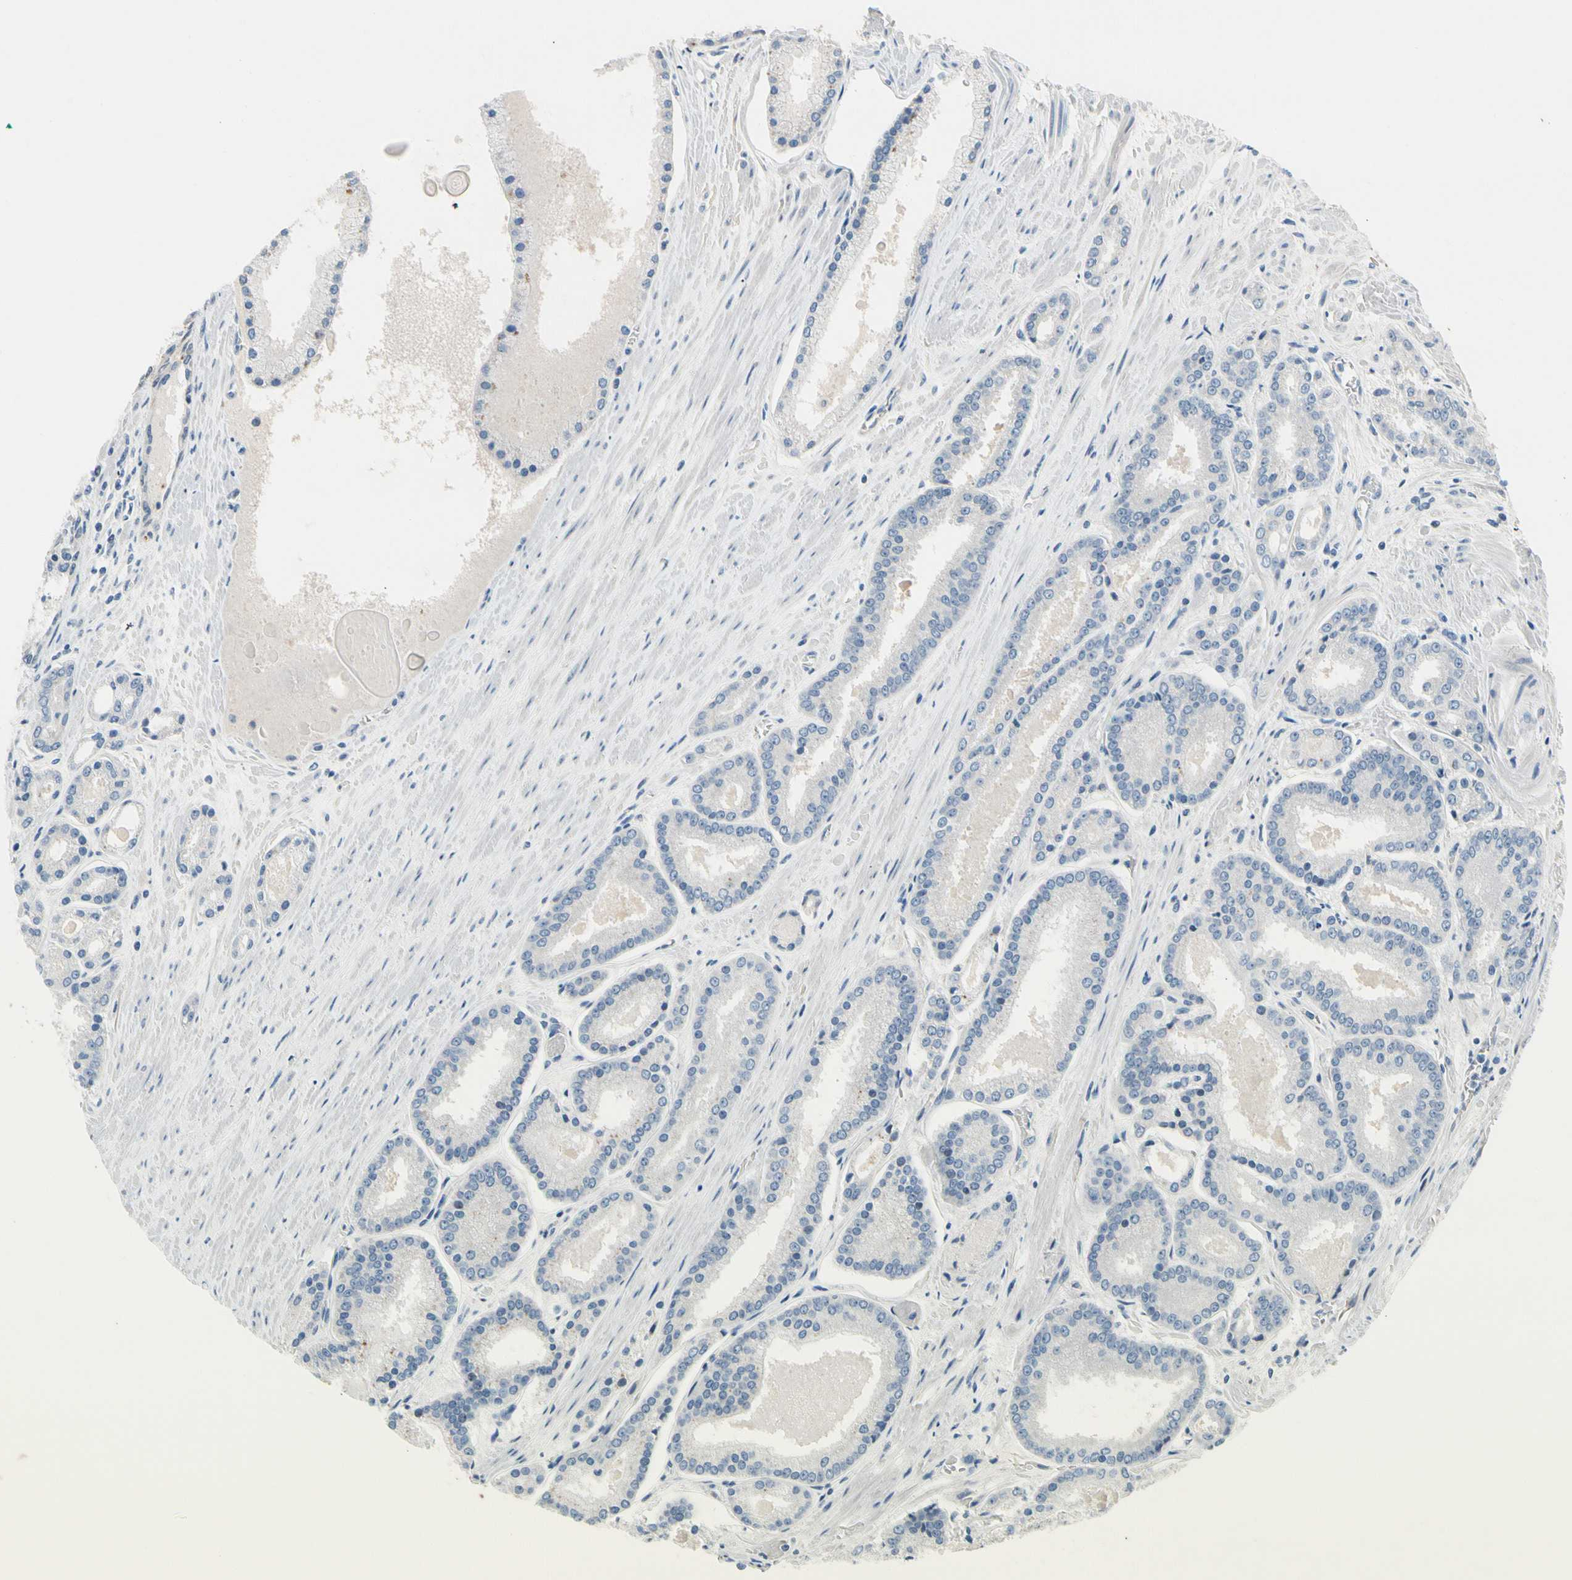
{"staining": {"intensity": "negative", "quantity": "none", "location": "none"}, "tissue": "prostate cancer", "cell_type": "Tumor cells", "image_type": "cancer", "snomed": [{"axis": "morphology", "description": "Adenocarcinoma, Low grade"}, {"axis": "topography", "description": "Prostate"}], "caption": "An immunohistochemistry (IHC) photomicrograph of low-grade adenocarcinoma (prostate) is shown. There is no staining in tumor cells of low-grade adenocarcinoma (prostate).", "gene": "CNDP1", "patient": {"sex": "male", "age": 59}}